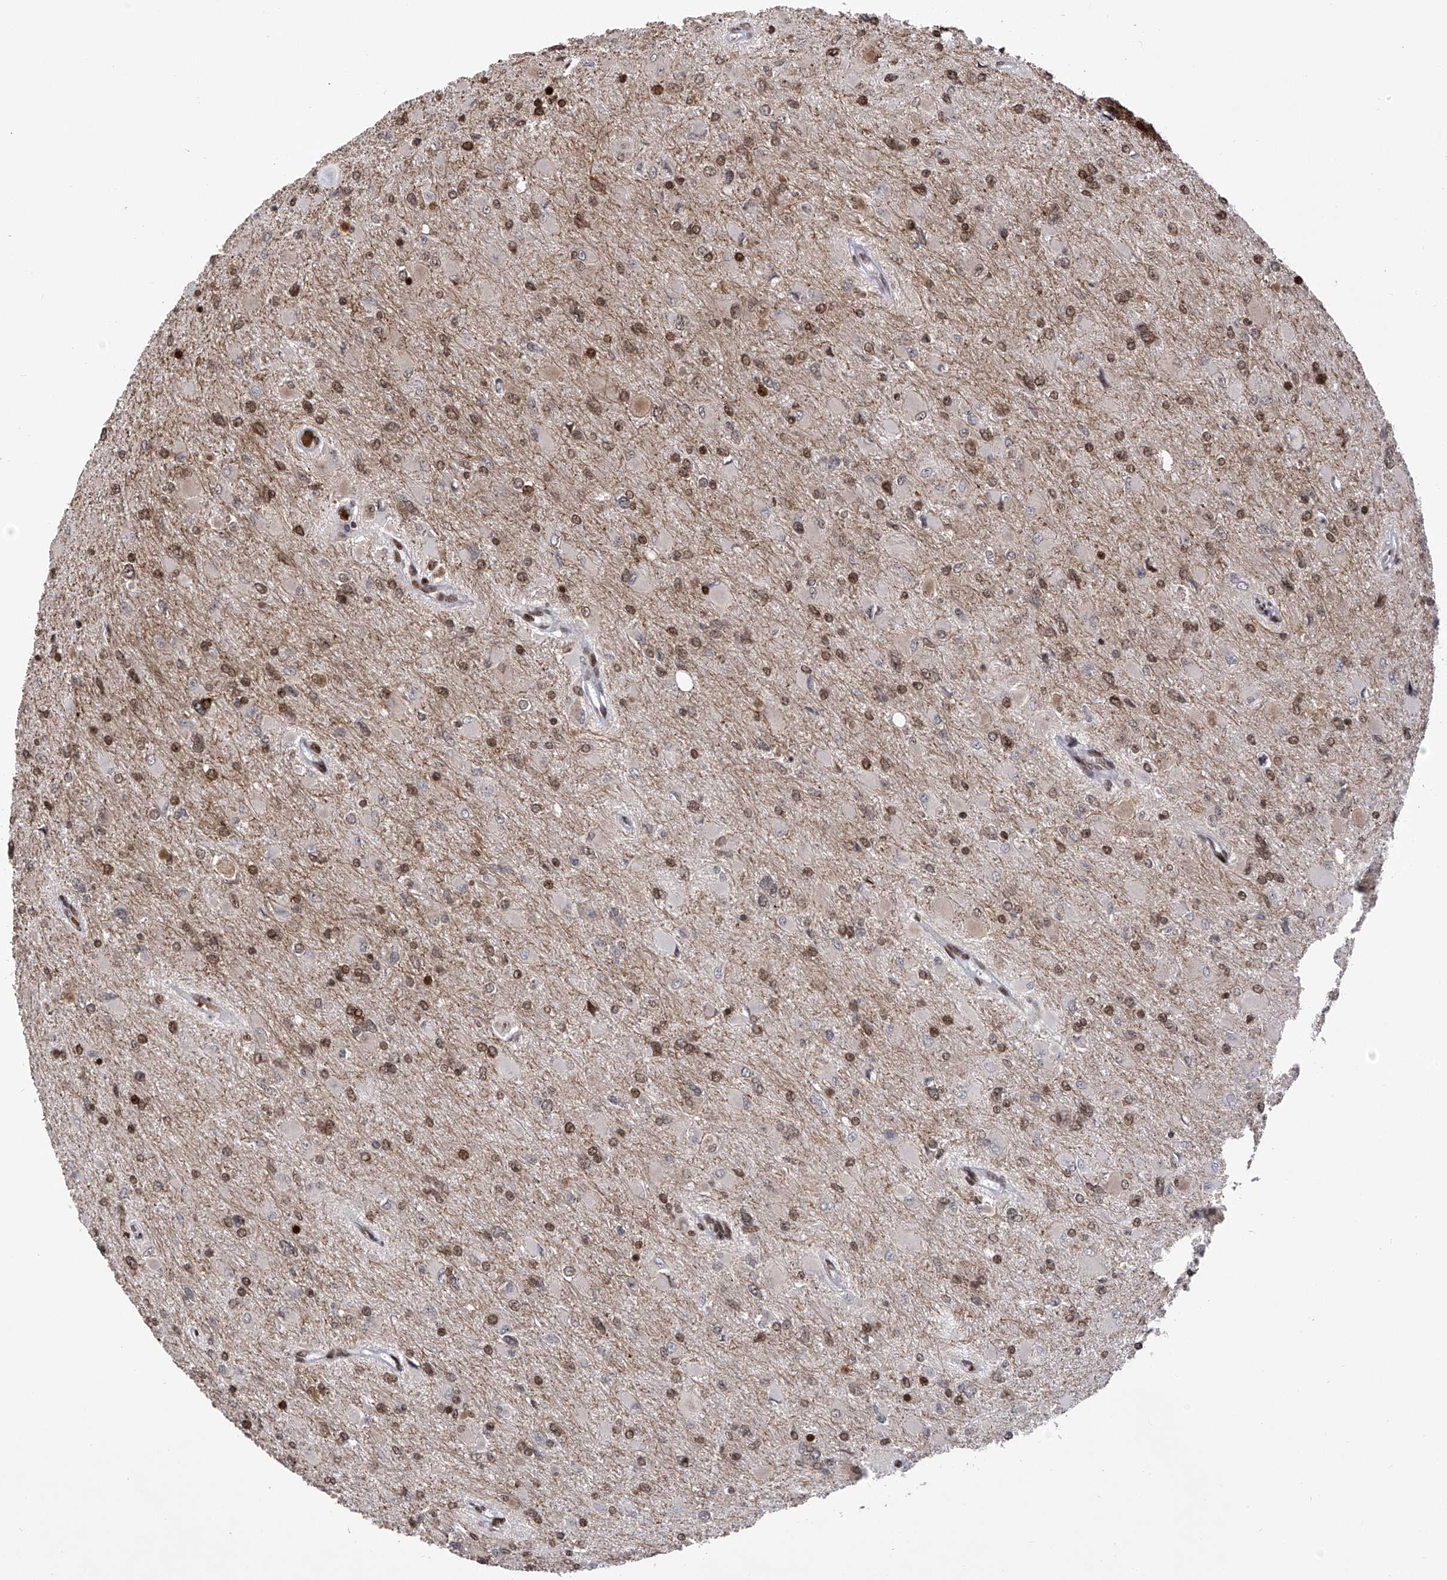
{"staining": {"intensity": "moderate", "quantity": ">75%", "location": "nuclear"}, "tissue": "glioma", "cell_type": "Tumor cells", "image_type": "cancer", "snomed": [{"axis": "morphology", "description": "Glioma, malignant, High grade"}, {"axis": "topography", "description": "Cerebral cortex"}], "caption": "Moderate nuclear staining for a protein is seen in approximately >75% of tumor cells of high-grade glioma (malignant) using immunohistochemistry.", "gene": "PAK1IP1", "patient": {"sex": "female", "age": 36}}